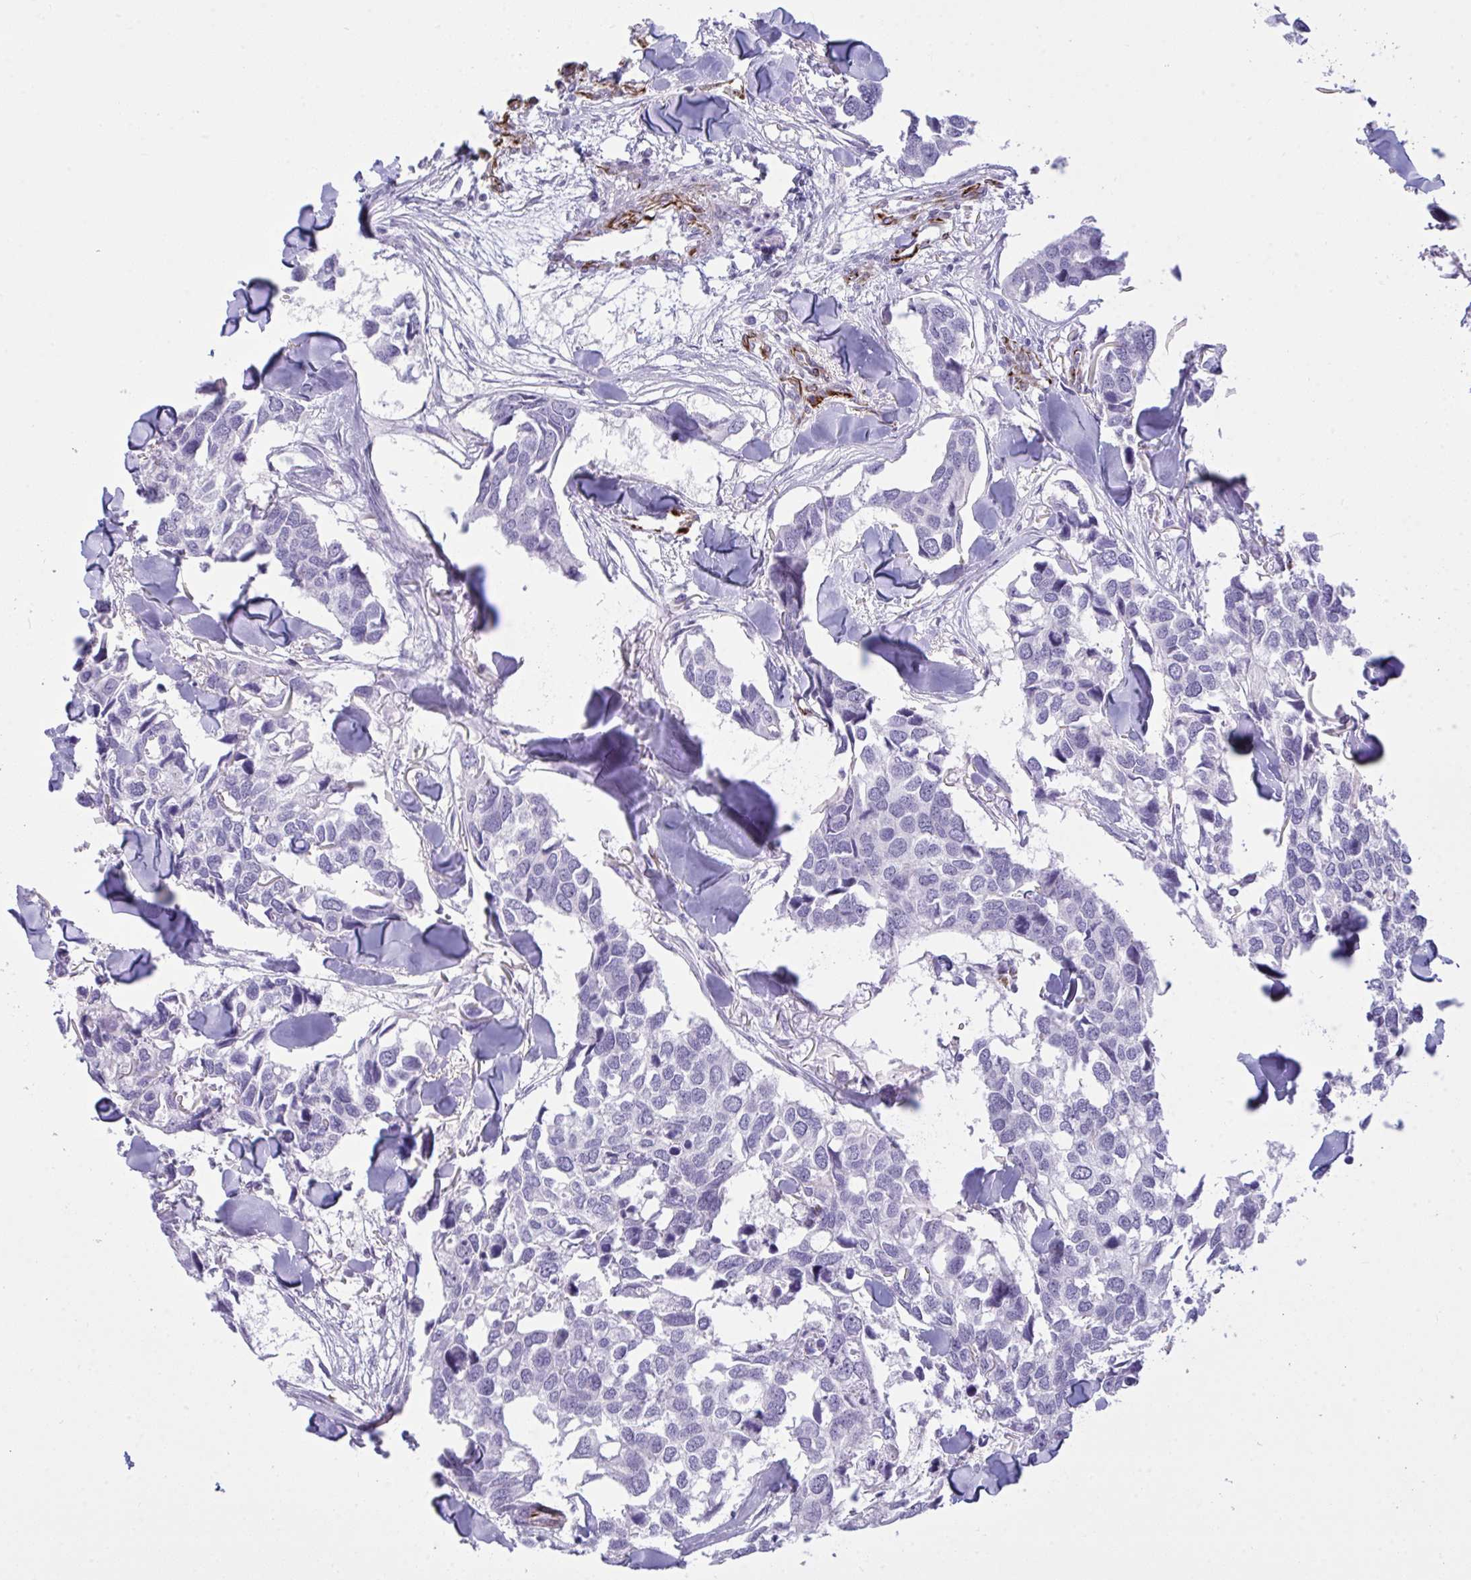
{"staining": {"intensity": "negative", "quantity": "none", "location": "none"}, "tissue": "breast cancer", "cell_type": "Tumor cells", "image_type": "cancer", "snomed": [{"axis": "morphology", "description": "Duct carcinoma"}, {"axis": "topography", "description": "Breast"}], "caption": "Immunohistochemical staining of breast cancer (infiltrating ductal carcinoma) reveals no significant expression in tumor cells. The staining was performed using DAB to visualize the protein expression in brown, while the nuclei were stained in blue with hematoxylin (Magnification: 20x).", "gene": "SLC35B1", "patient": {"sex": "female", "age": 83}}